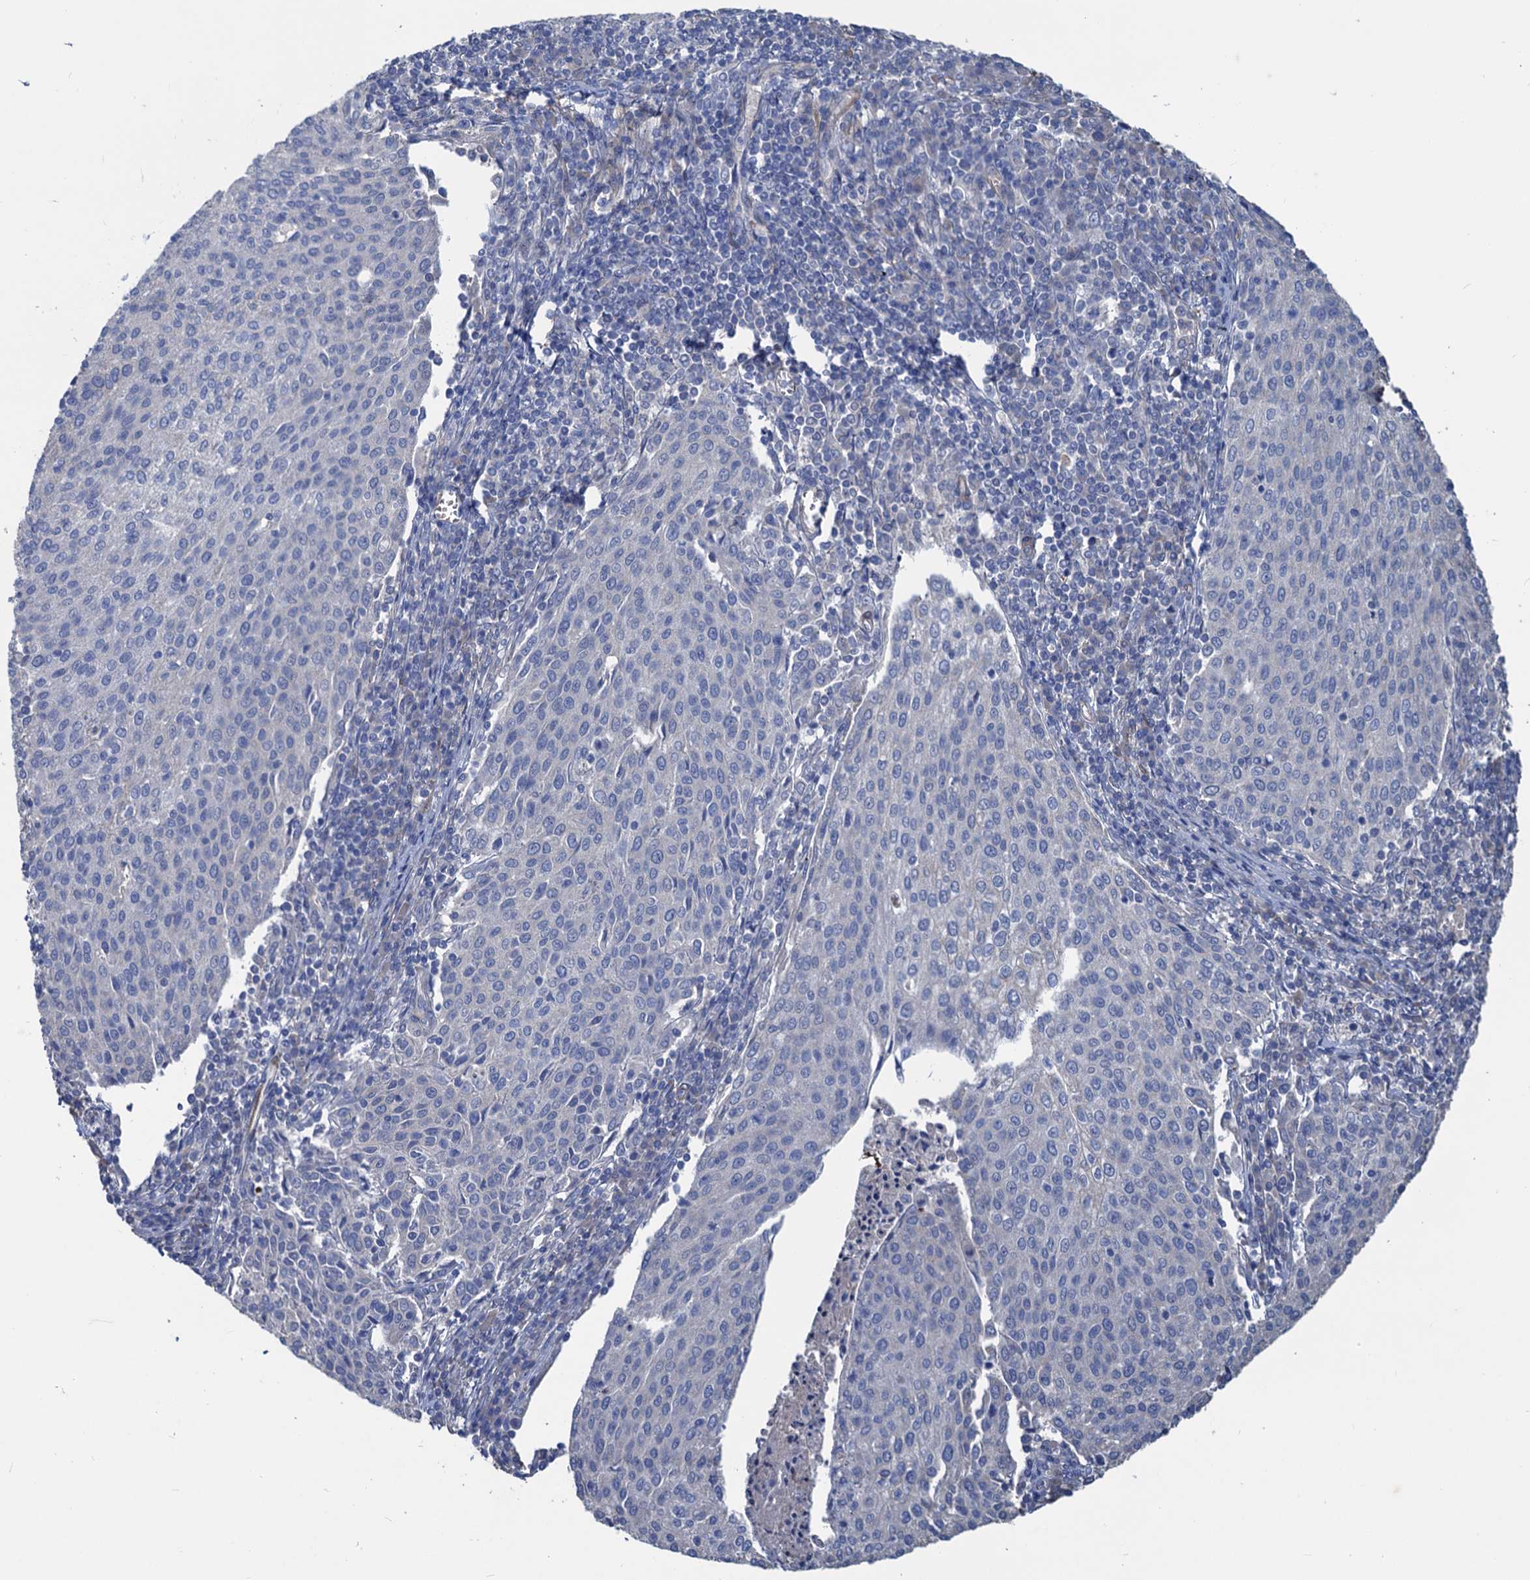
{"staining": {"intensity": "negative", "quantity": "none", "location": "none"}, "tissue": "cervical cancer", "cell_type": "Tumor cells", "image_type": "cancer", "snomed": [{"axis": "morphology", "description": "Squamous cell carcinoma, NOS"}, {"axis": "topography", "description": "Cervix"}], "caption": "The histopathology image exhibits no staining of tumor cells in cervical squamous cell carcinoma.", "gene": "SMCO3", "patient": {"sex": "female", "age": 46}}